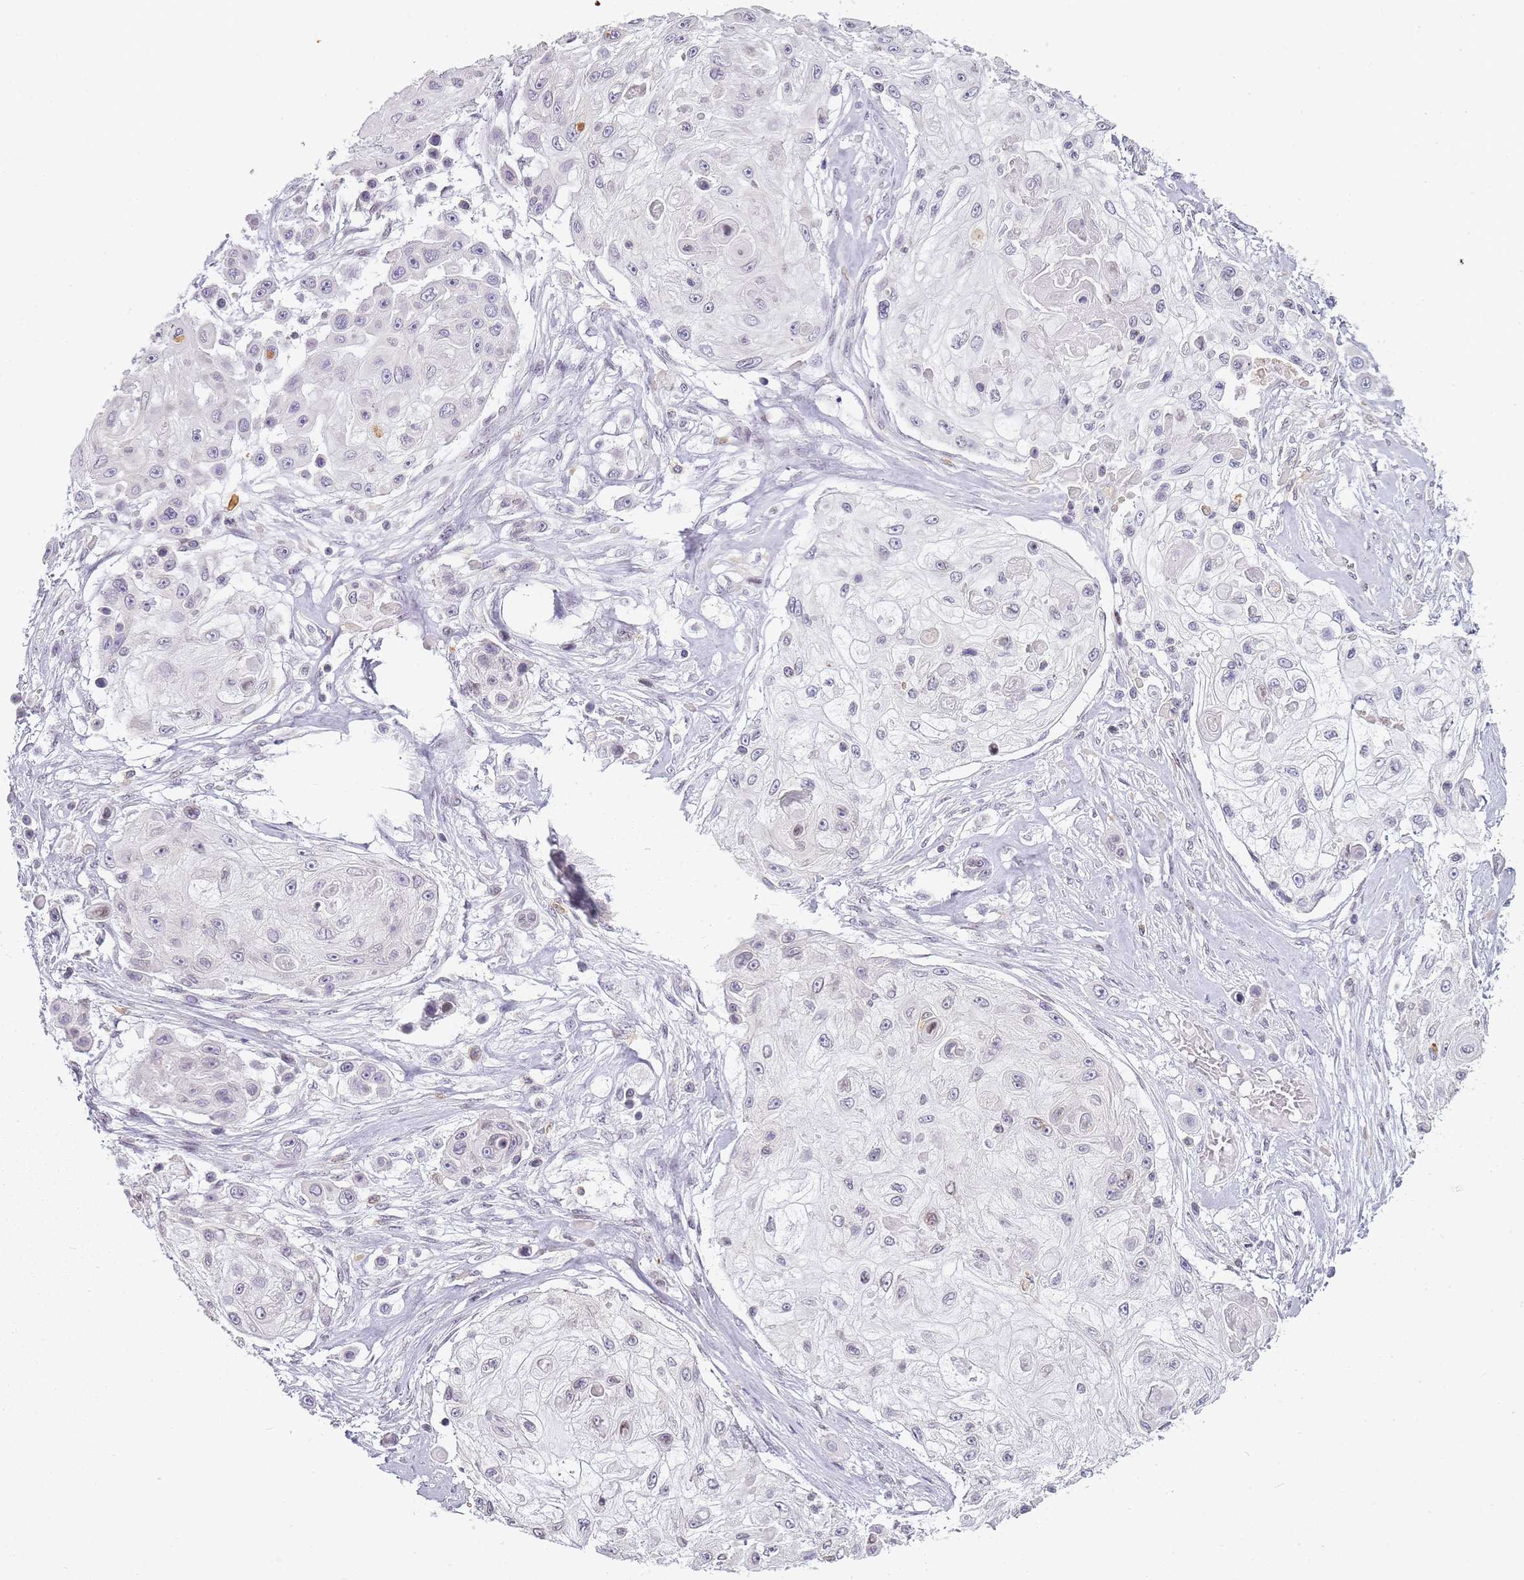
{"staining": {"intensity": "negative", "quantity": "none", "location": "none"}, "tissue": "skin cancer", "cell_type": "Tumor cells", "image_type": "cancer", "snomed": [{"axis": "morphology", "description": "Squamous cell carcinoma, NOS"}, {"axis": "topography", "description": "Skin"}], "caption": "Skin cancer (squamous cell carcinoma) stained for a protein using immunohistochemistry (IHC) exhibits no positivity tumor cells.", "gene": "JAKMIP1", "patient": {"sex": "male", "age": 67}}